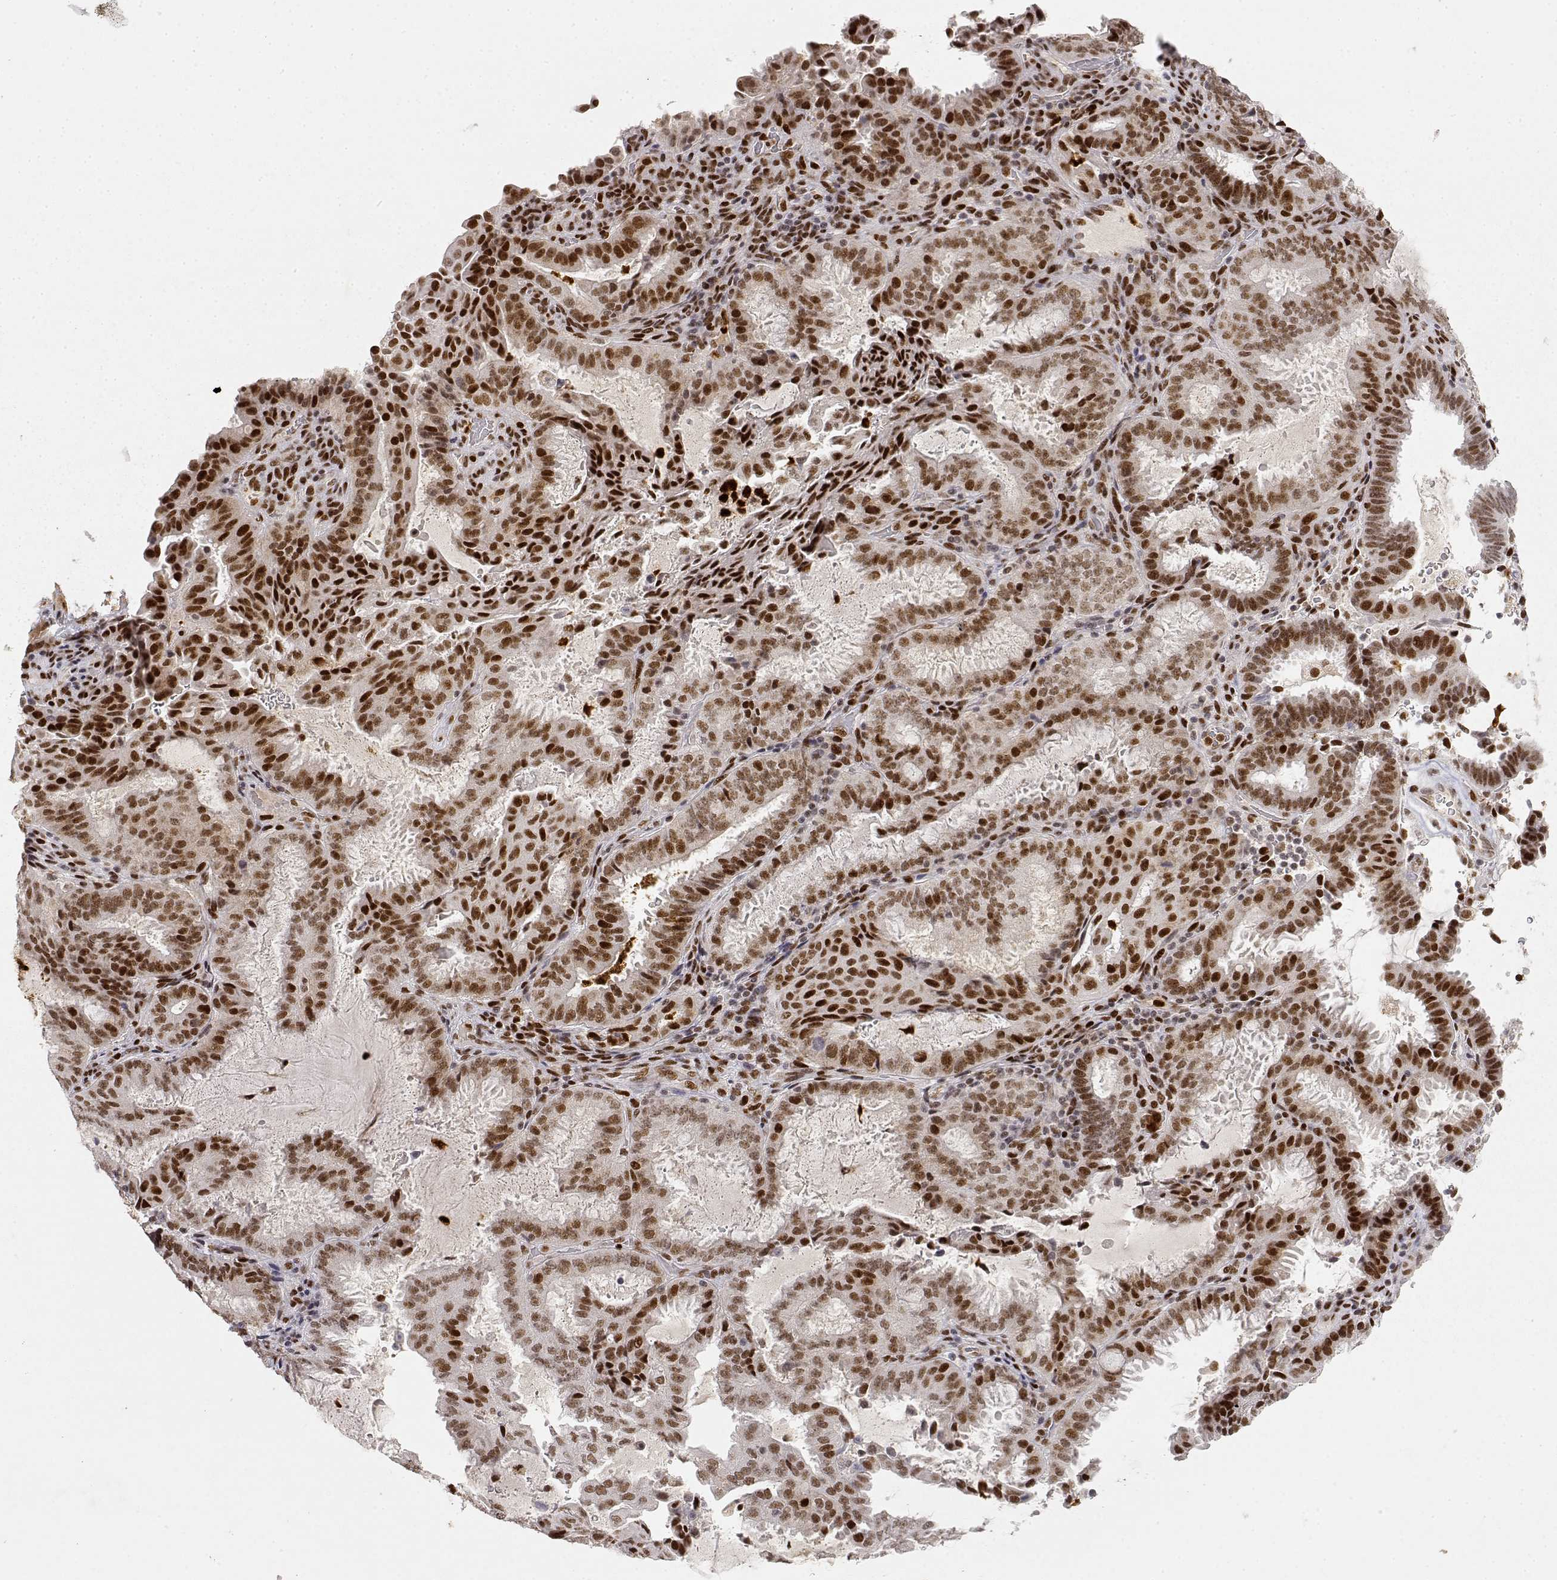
{"staining": {"intensity": "moderate", "quantity": ">75%", "location": "nuclear"}, "tissue": "ovarian cancer", "cell_type": "Tumor cells", "image_type": "cancer", "snomed": [{"axis": "morphology", "description": "Carcinoma, endometroid"}, {"axis": "topography", "description": "Ovary"}], "caption": "Human ovarian endometroid carcinoma stained with a protein marker shows moderate staining in tumor cells.", "gene": "RSF1", "patient": {"sex": "female", "age": 41}}